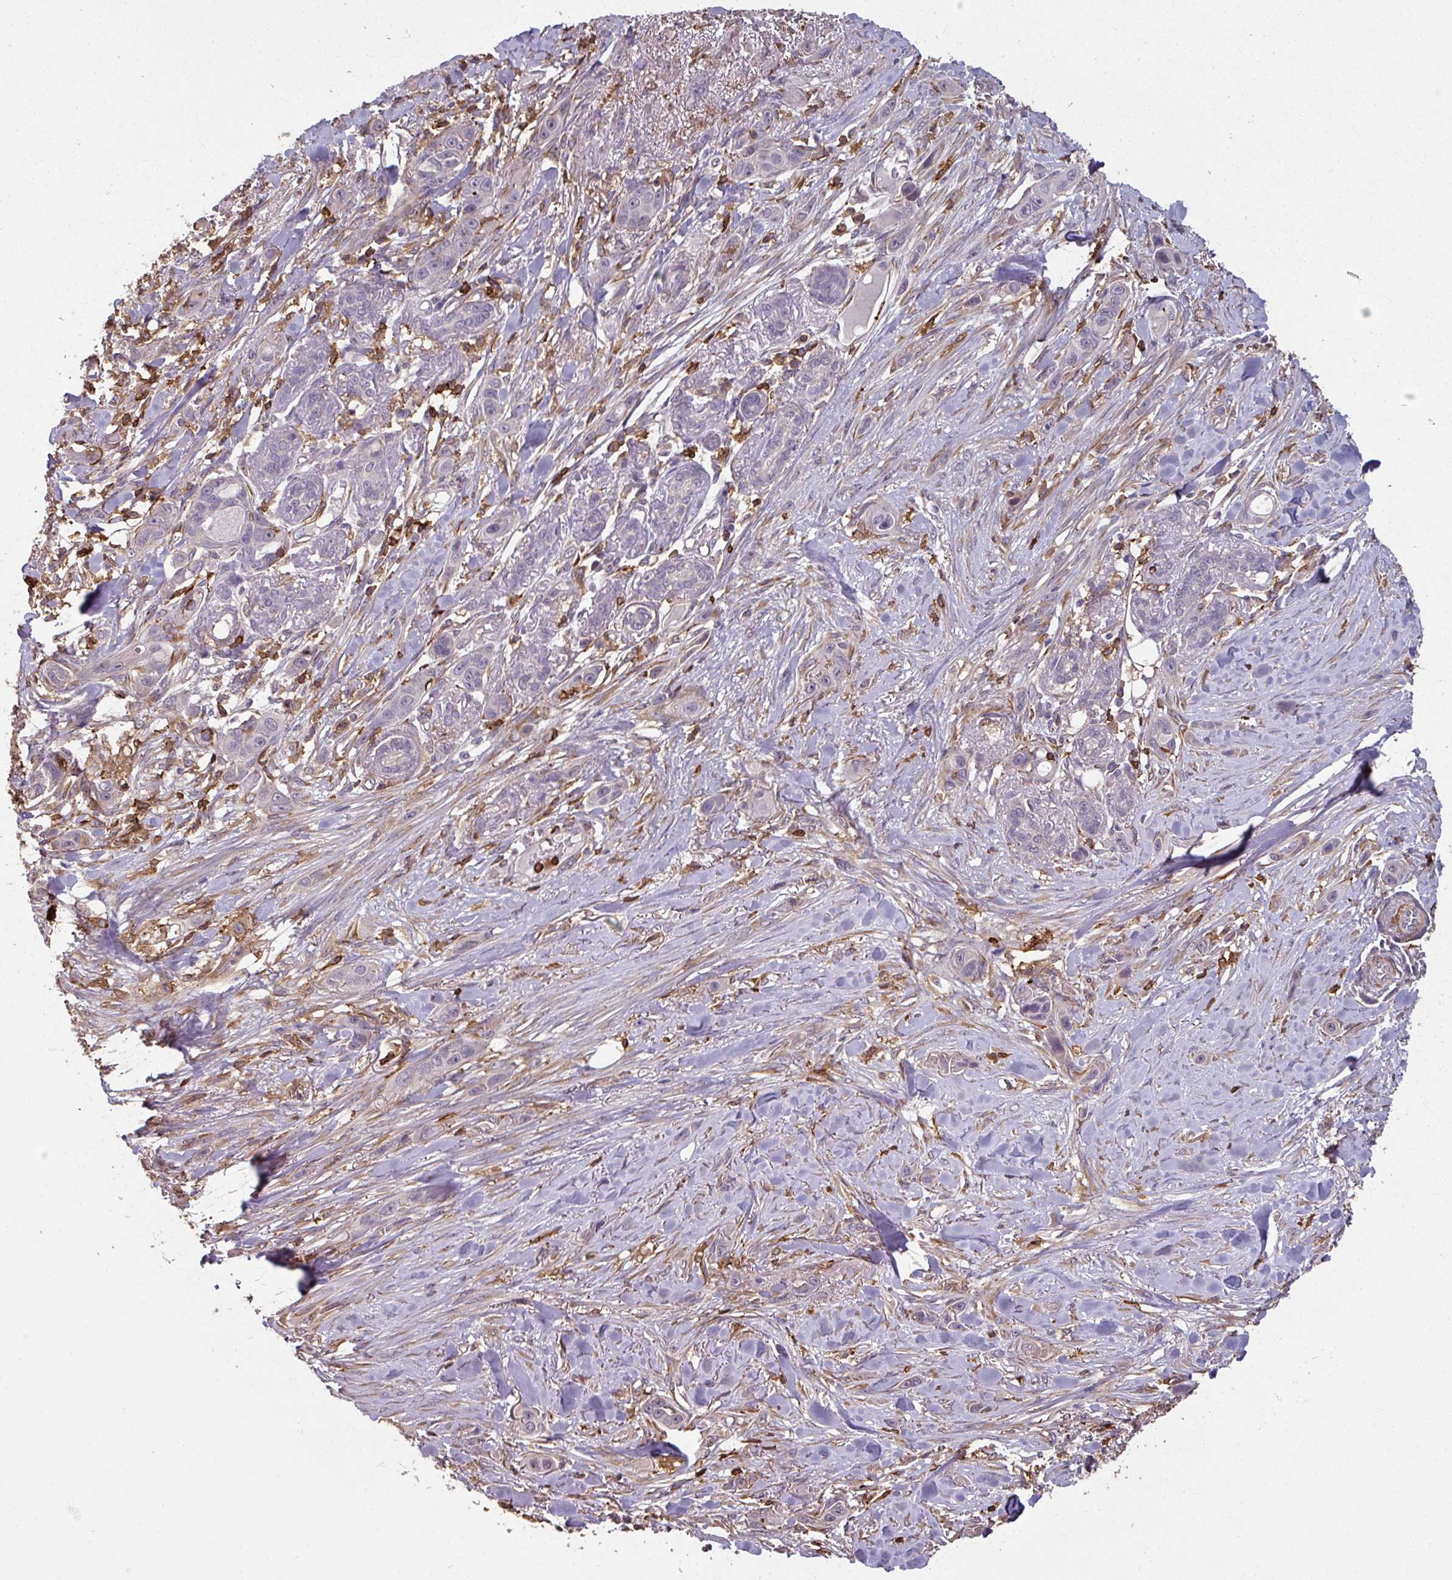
{"staining": {"intensity": "negative", "quantity": "none", "location": "none"}, "tissue": "skin cancer", "cell_type": "Tumor cells", "image_type": "cancer", "snomed": [{"axis": "morphology", "description": "Squamous cell carcinoma, NOS"}, {"axis": "topography", "description": "Skin"}], "caption": "Skin squamous cell carcinoma was stained to show a protein in brown. There is no significant positivity in tumor cells. The staining was performed using DAB to visualize the protein expression in brown, while the nuclei were stained in blue with hematoxylin (Magnification: 20x).", "gene": "OLFML2B", "patient": {"sex": "female", "age": 69}}